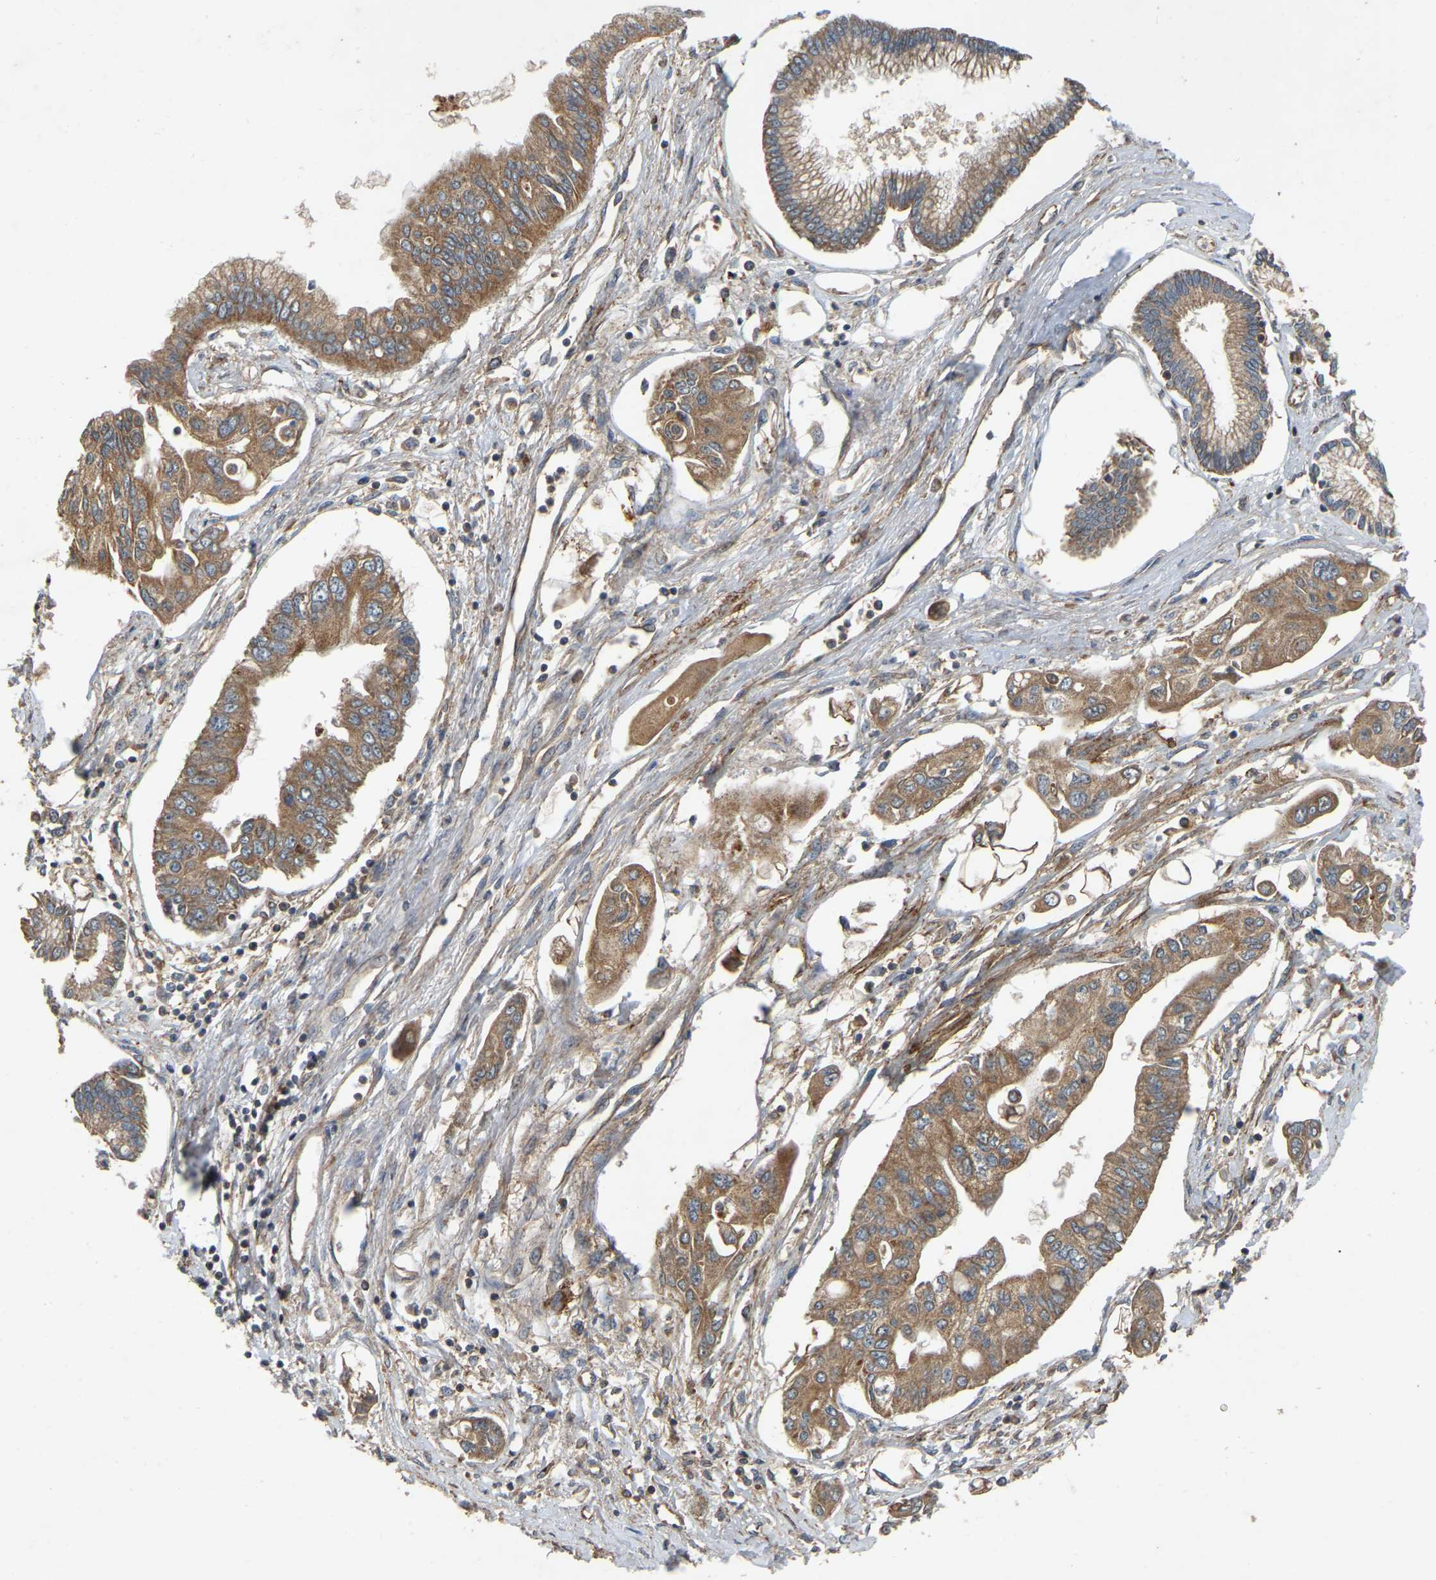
{"staining": {"intensity": "moderate", "quantity": ">75%", "location": "cytoplasmic/membranous"}, "tissue": "pancreatic cancer", "cell_type": "Tumor cells", "image_type": "cancer", "snomed": [{"axis": "morphology", "description": "Adenocarcinoma, NOS"}, {"axis": "topography", "description": "Pancreas"}], "caption": "Protein expression analysis of adenocarcinoma (pancreatic) displays moderate cytoplasmic/membranous expression in approximately >75% of tumor cells.", "gene": "SAMD9L", "patient": {"sex": "female", "age": 77}}